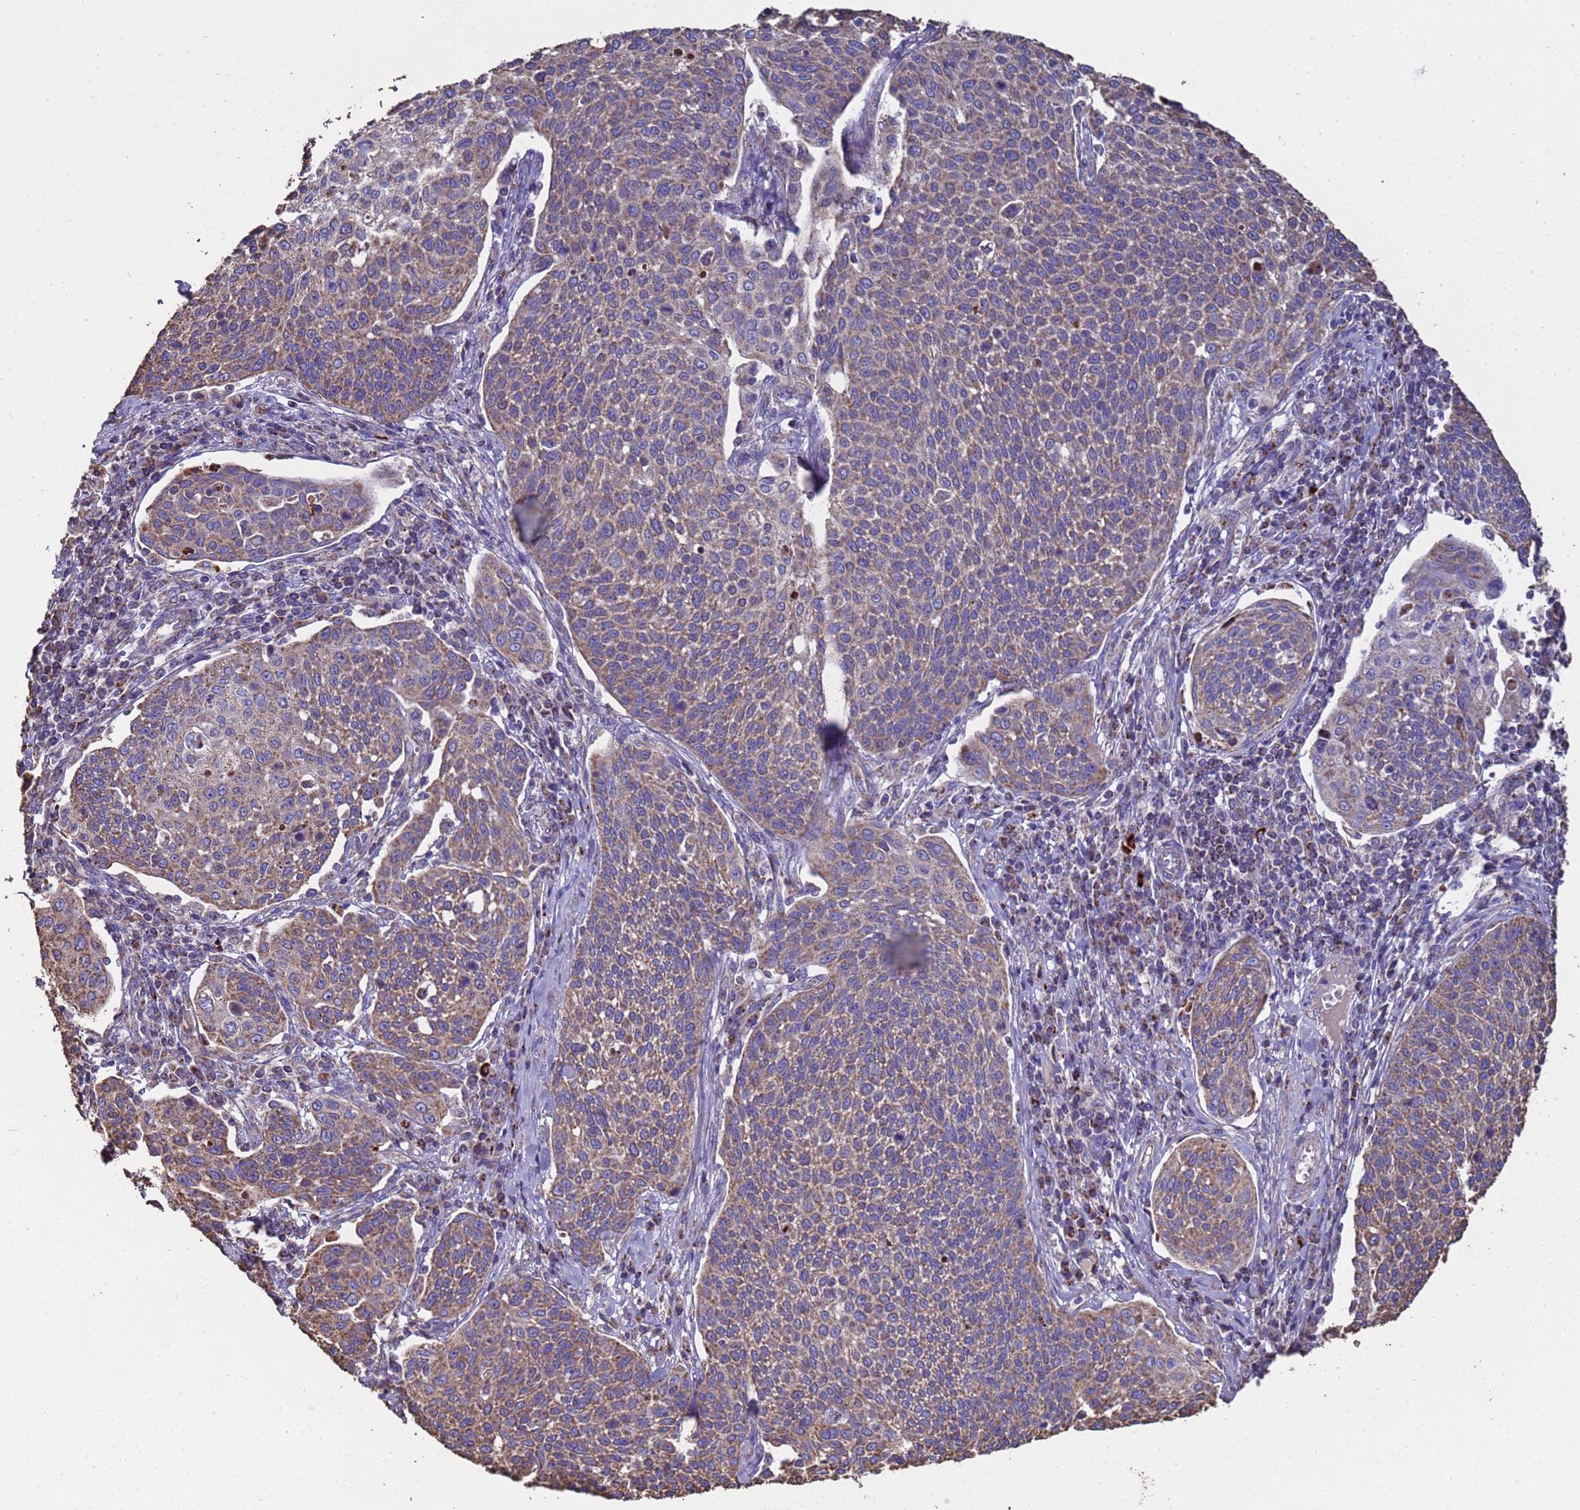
{"staining": {"intensity": "moderate", "quantity": ">75%", "location": "cytoplasmic/membranous"}, "tissue": "cervical cancer", "cell_type": "Tumor cells", "image_type": "cancer", "snomed": [{"axis": "morphology", "description": "Squamous cell carcinoma, NOS"}, {"axis": "topography", "description": "Cervix"}], "caption": "Immunohistochemistry (IHC) micrograph of human cervical cancer (squamous cell carcinoma) stained for a protein (brown), which exhibits medium levels of moderate cytoplasmic/membranous positivity in approximately >75% of tumor cells.", "gene": "ZNFX1", "patient": {"sex": "female", "age": 34}}